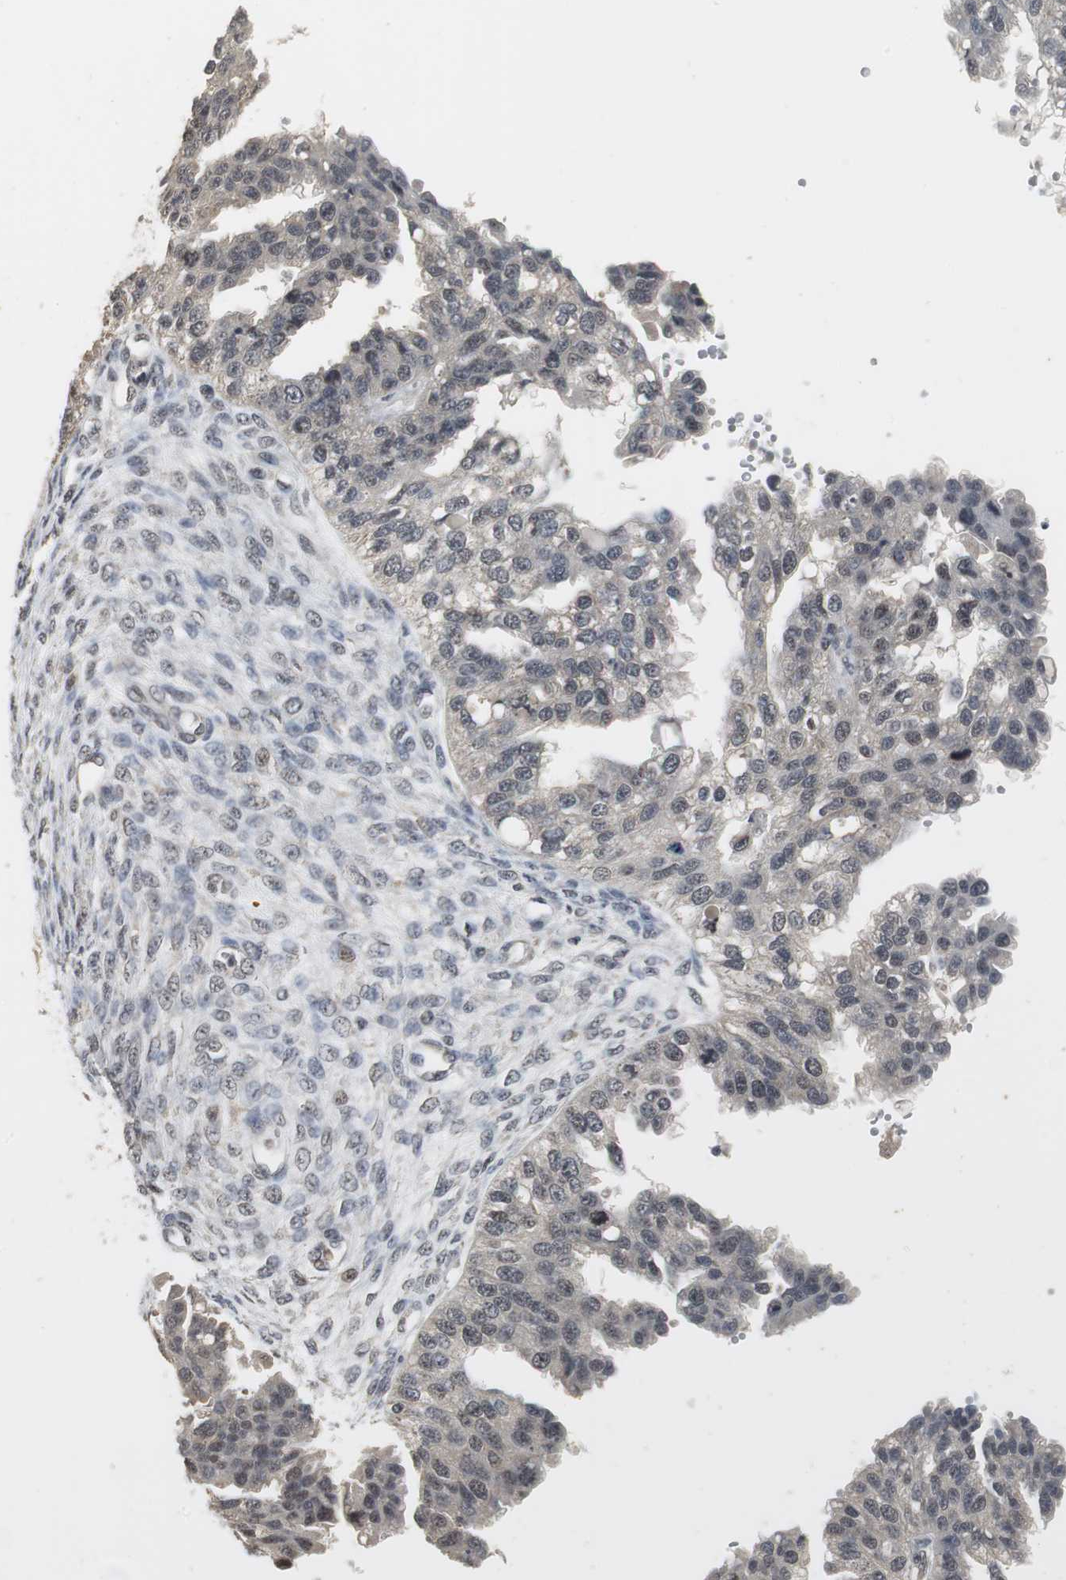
{"staining": {"intensity": "weak", "quantity": "<25%", "location": "nuclear"}, "tissue": "ovarian cancer", "cell_type": "Tumor cells", "image_type": "cancer", "snomed": [{"axis": "morphology", "description": "Cystadenocarcinoma, serous, NOS"}, {"axis": "topography", "description": "Ovary"}], "caption": "DAB immunohistochemical staining of human serous cystadenocarcinoma (ovarian) demonstrates no significant positivity in tumor cells.", "gene": "ELOA", "patient": {"sex": "female", "age": 58}}